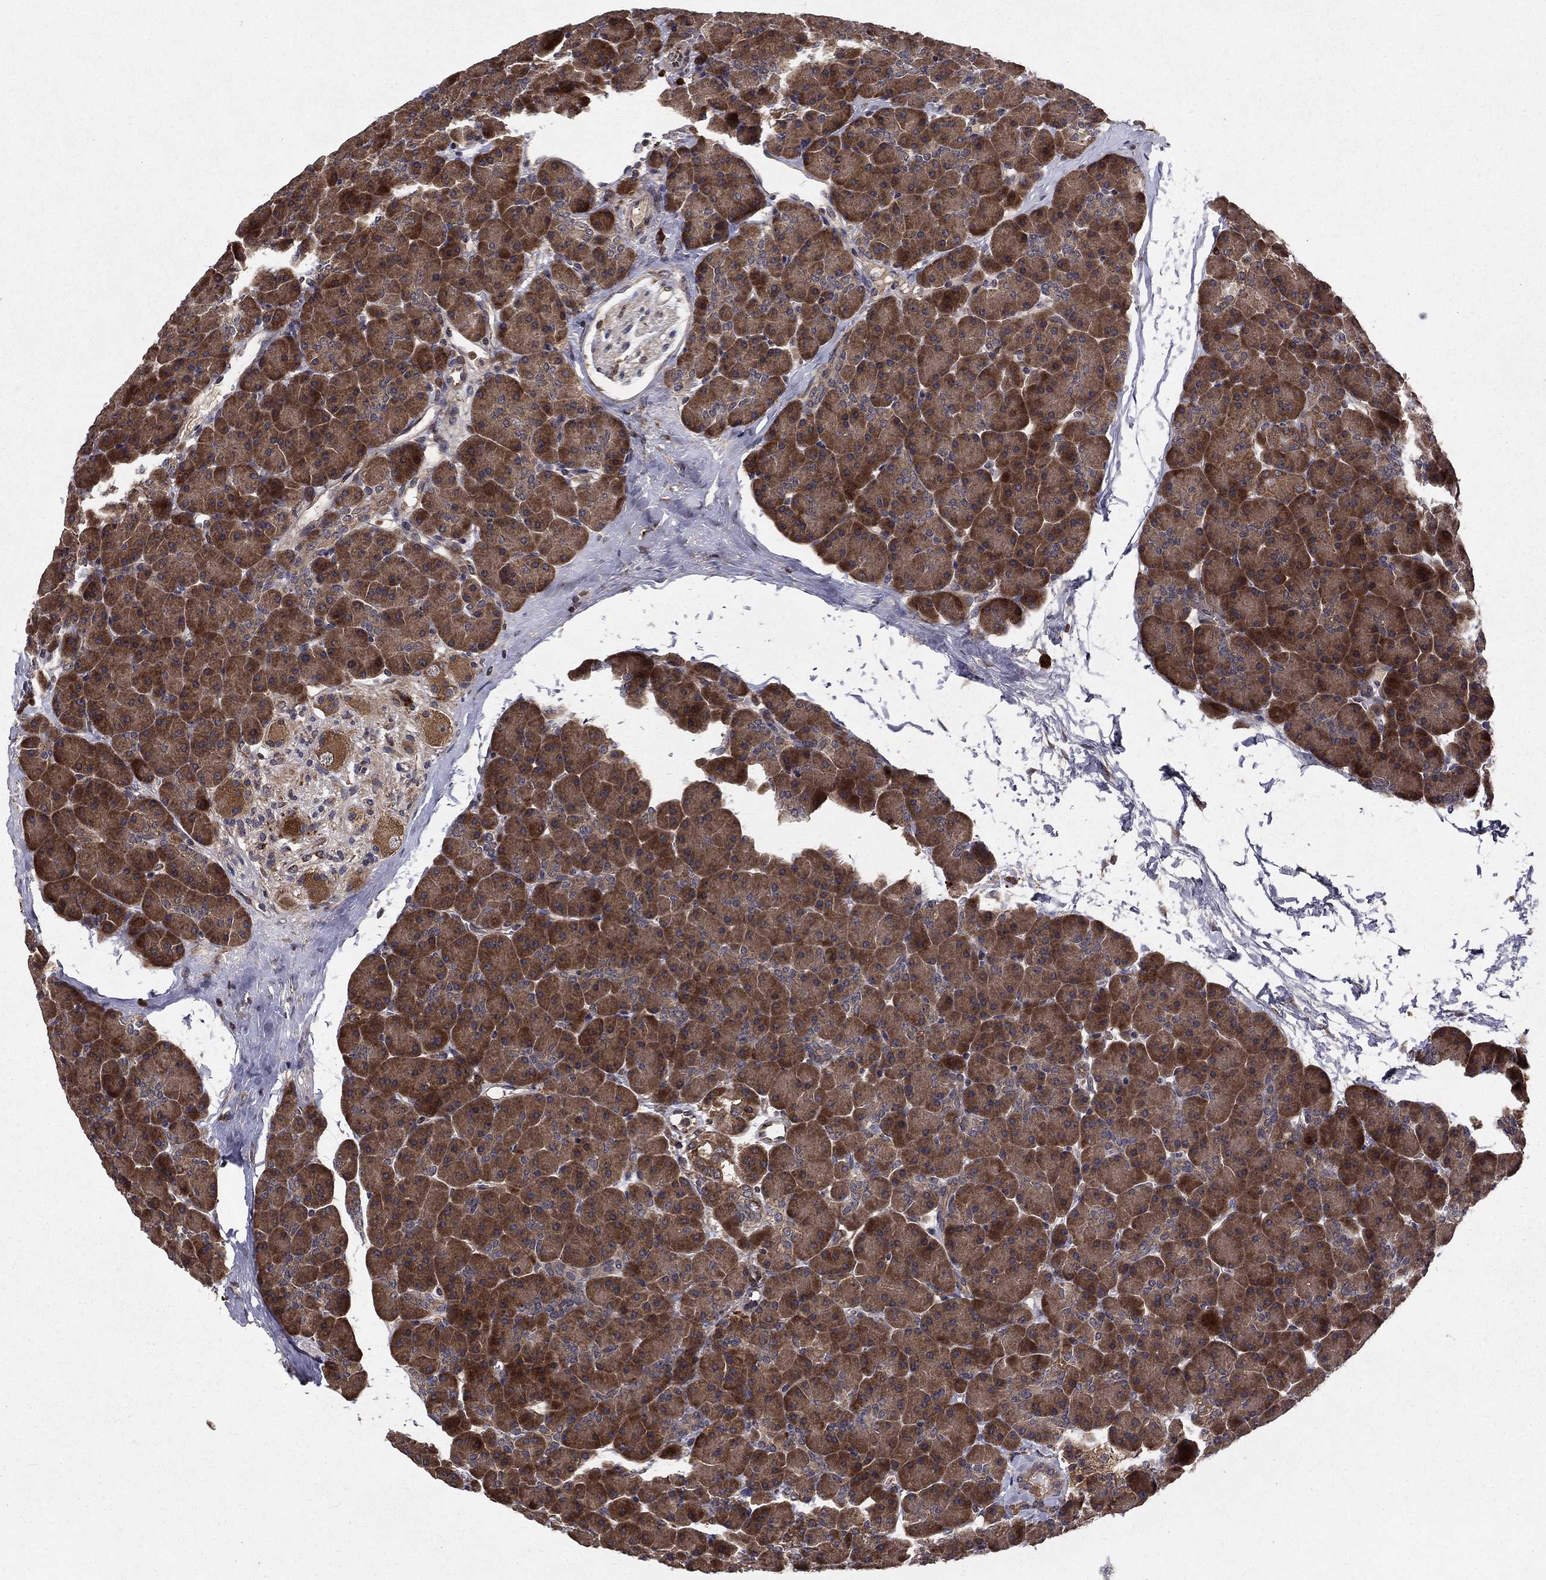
{"staining": {"intensity": "strong", "quantity": ">75%", "location": "cytoplasmic/membranous"}, "tissue": "pancreas", "cell_type": "Exocrine glandular cells", "image_type": "normal", "snomed": [{"axis": "morphology", "description": "Normal tissue, NOS"}, {"axis": "topography", "description": "Pancreas"}], "caption": "The micrograph shows immunohistochemical staining of normal pancreas. There is strong cytoplasmic/membranous expression is appreciated in about >75% of exocrine glandular cells. (DAB IHC, brown staining for protein, blue staining for nuclei).", "gene": "BABAM2", "patient": {"sex": "female", "age": 44}}